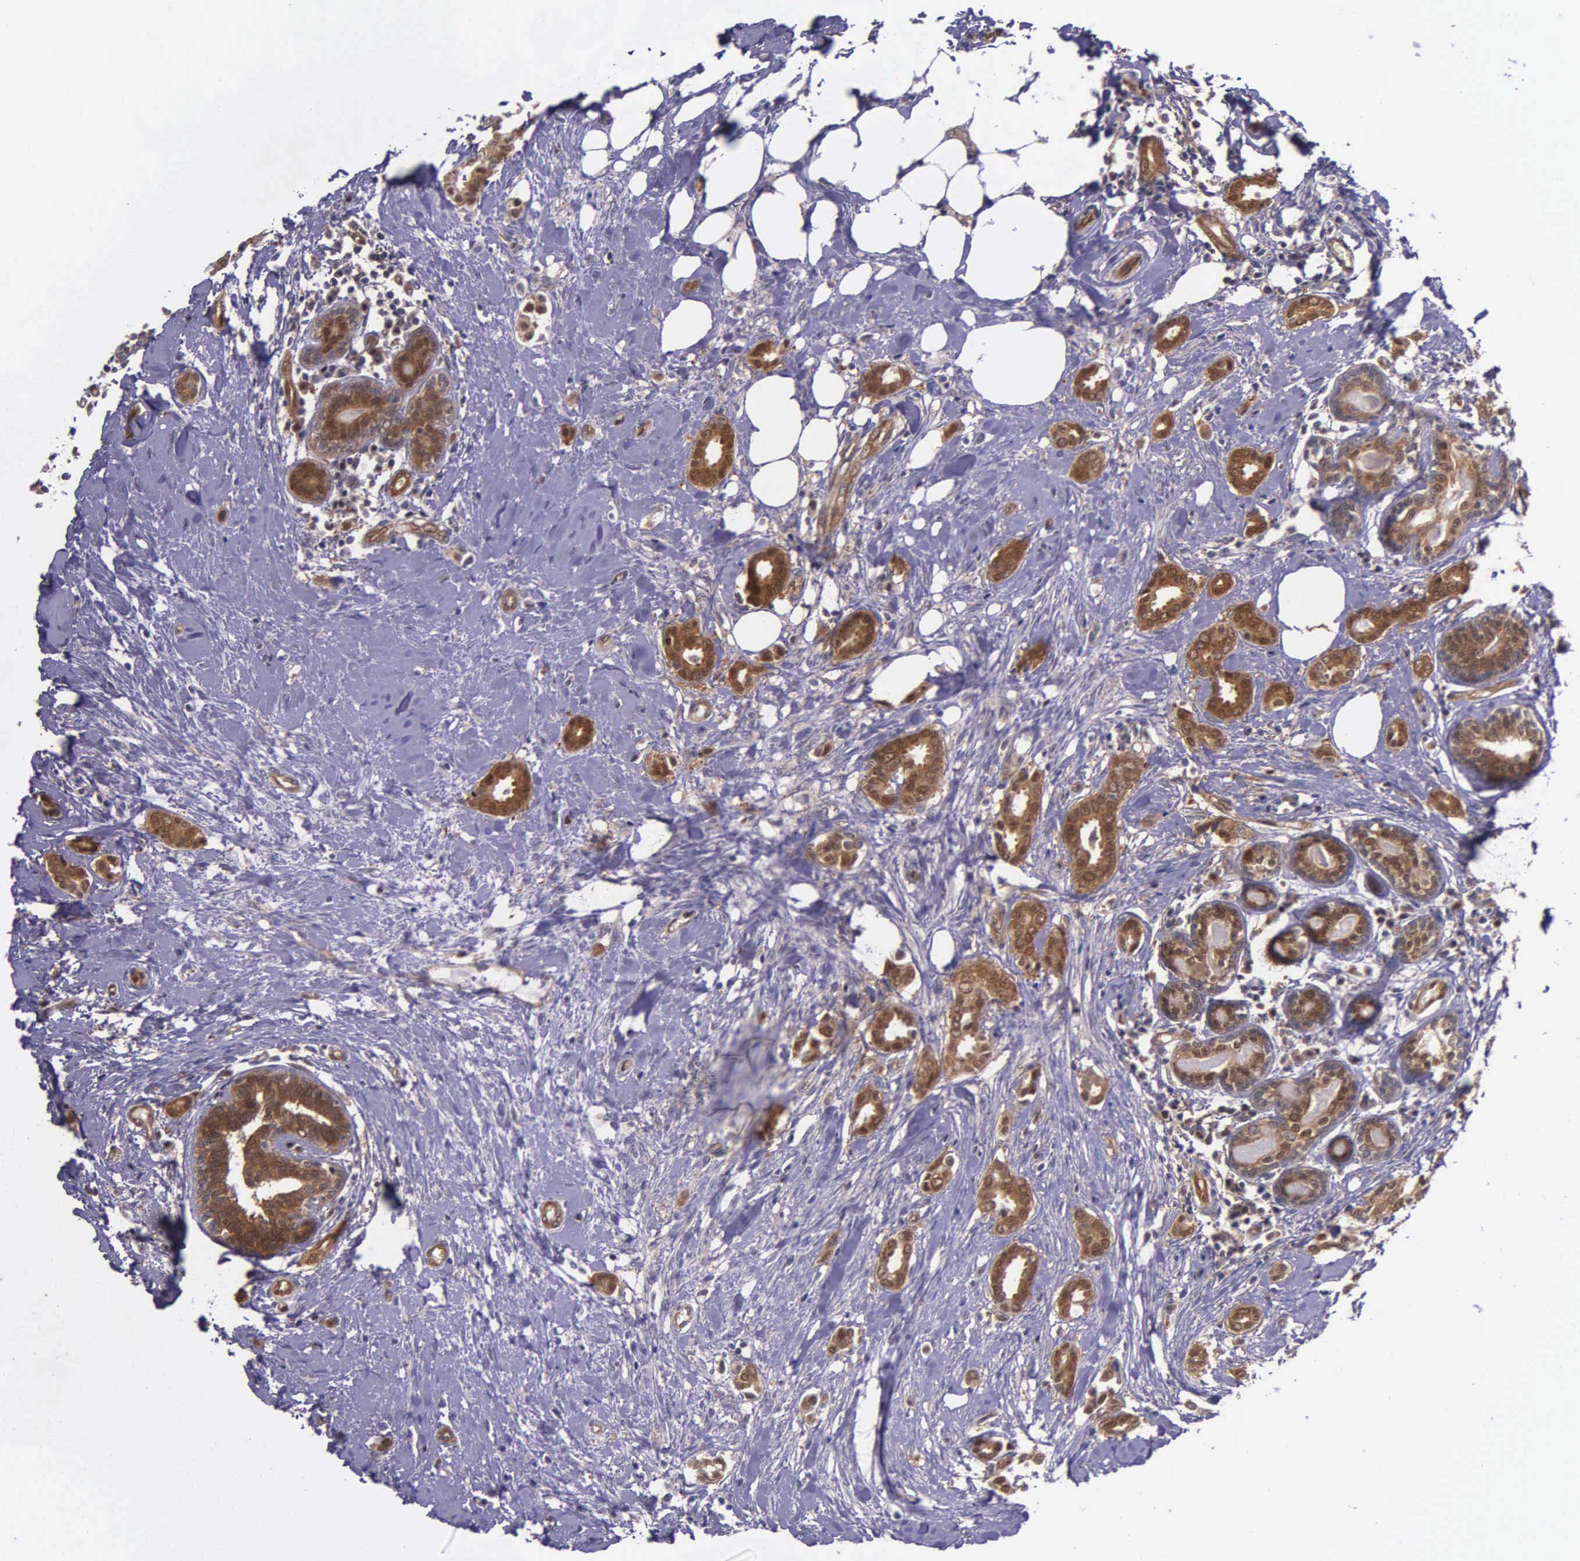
{"staining": {"intensity": "strong", "quantity": ">75%", "location": "cytoplasmic/membranous"}, "tissue": "breast cancer", "cell_type": "Tumor cells", "image_type": "cancer", "snomed": [{"axis": "morphology", "description": "Duct carcinoma"}, {"axis": "topography", "description": "Breast"}], "caption": "Breast cancer (infiltrating ductal carcinoma) stained with IHC demonstrates strong cytoplasmic/membranous positivity in about >75% of tumor cells.", "gene": "GMPR2", "patient": {"sex": "female", "age": 50}}